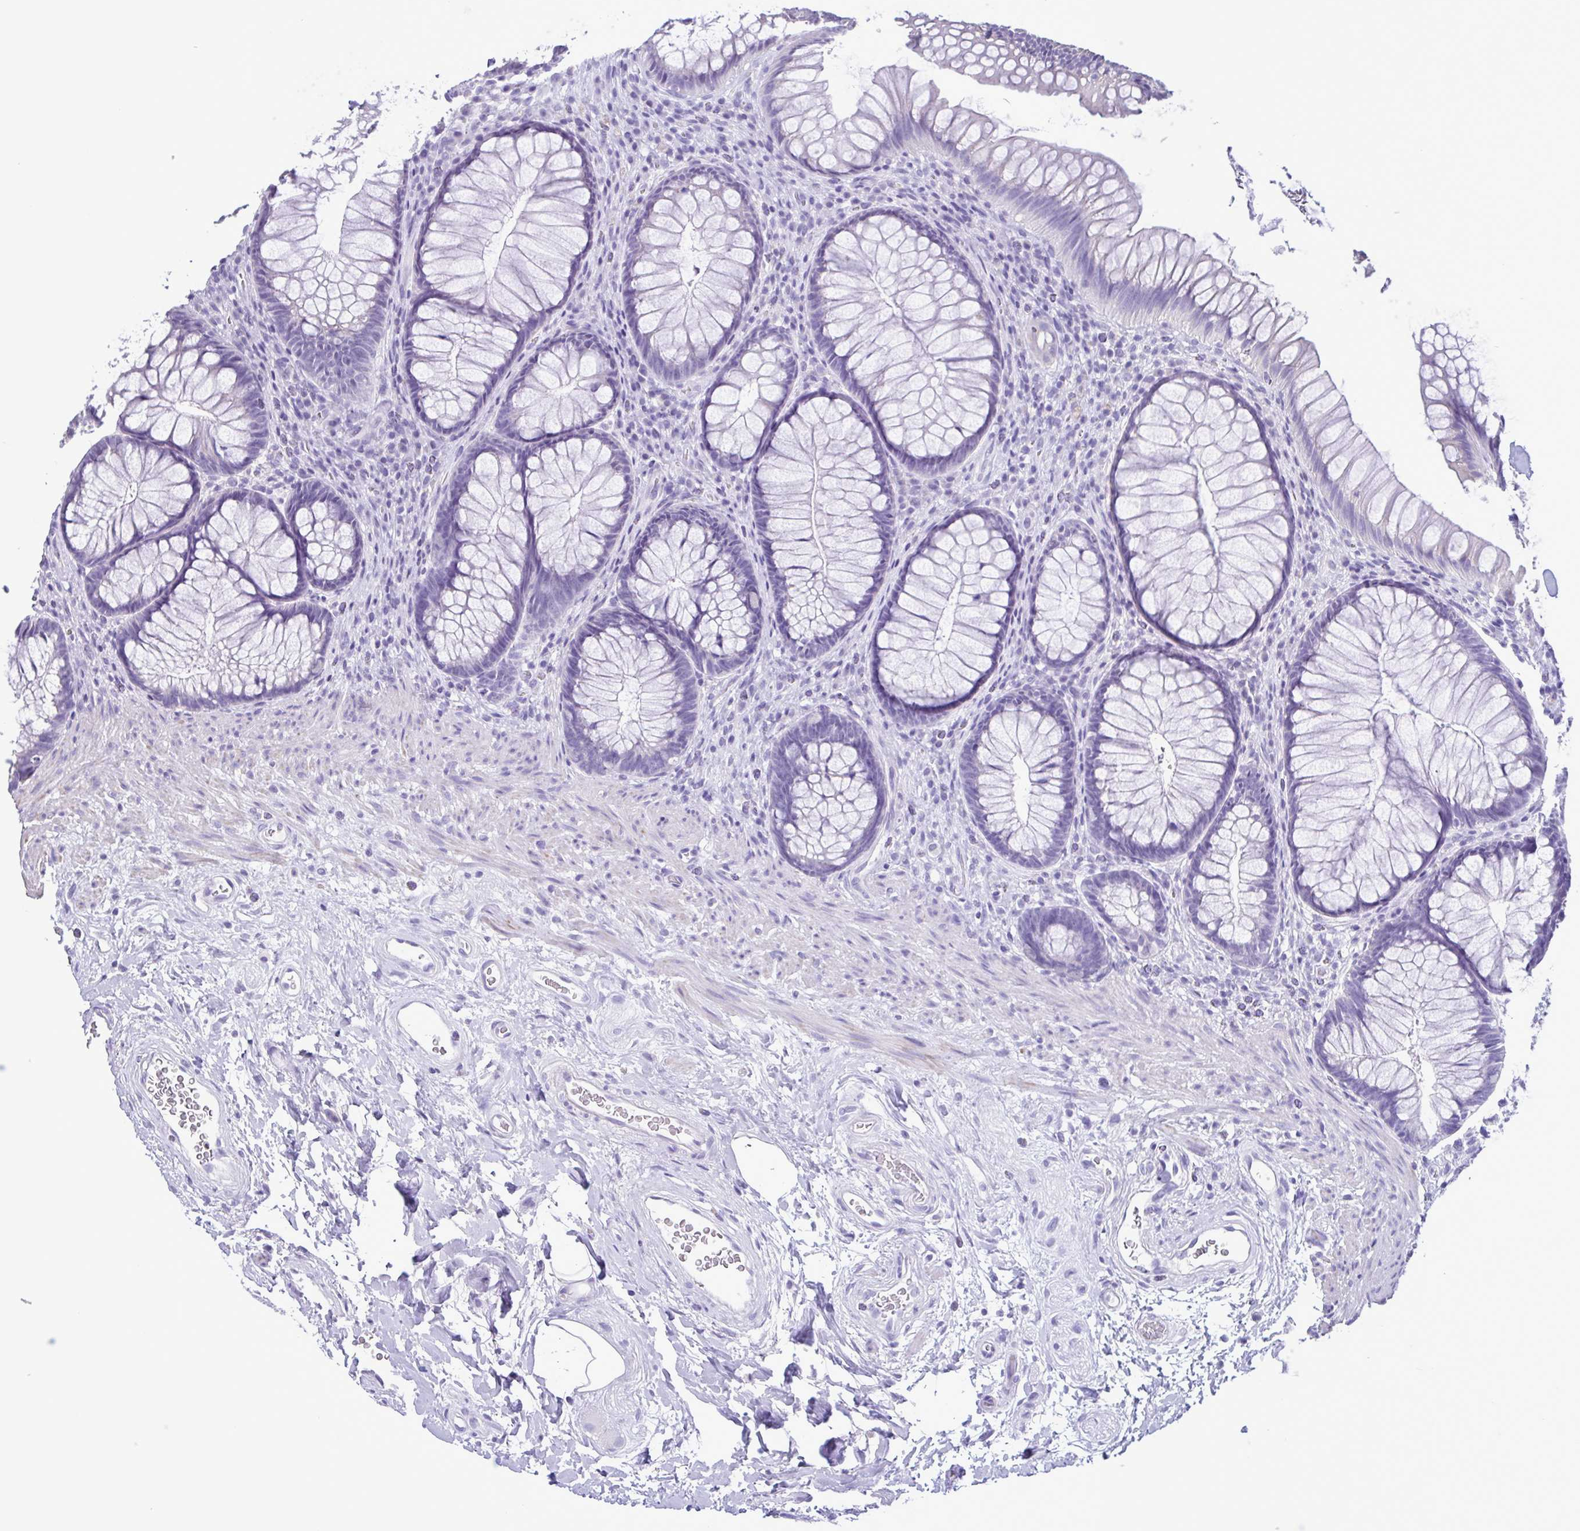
{"staining": {"intensity": "negative", "quantity": "none", "location": "none"}, "tissue": "rectum", "cell_type": "Glandular cells", "image_type": "normal", "snomed": [{"axis": "morphology", "description": "Normal tissue, NOS"}, {"axis": "topography", "description": "Smooth muscle"}, {"axis": "topography", "description": "Rectum"}], "caption": "This is a histopathology image of immunohistochemistry (IHC) staining of normal rectum, which shows no expression in glandular cells. (Brightfield microscopy of DAB (3,3'-diaminobenzidine) immunohistochemistry at high magnification).", "gene": "CBY2", "patient": {"sex": "male", "age": 53}}